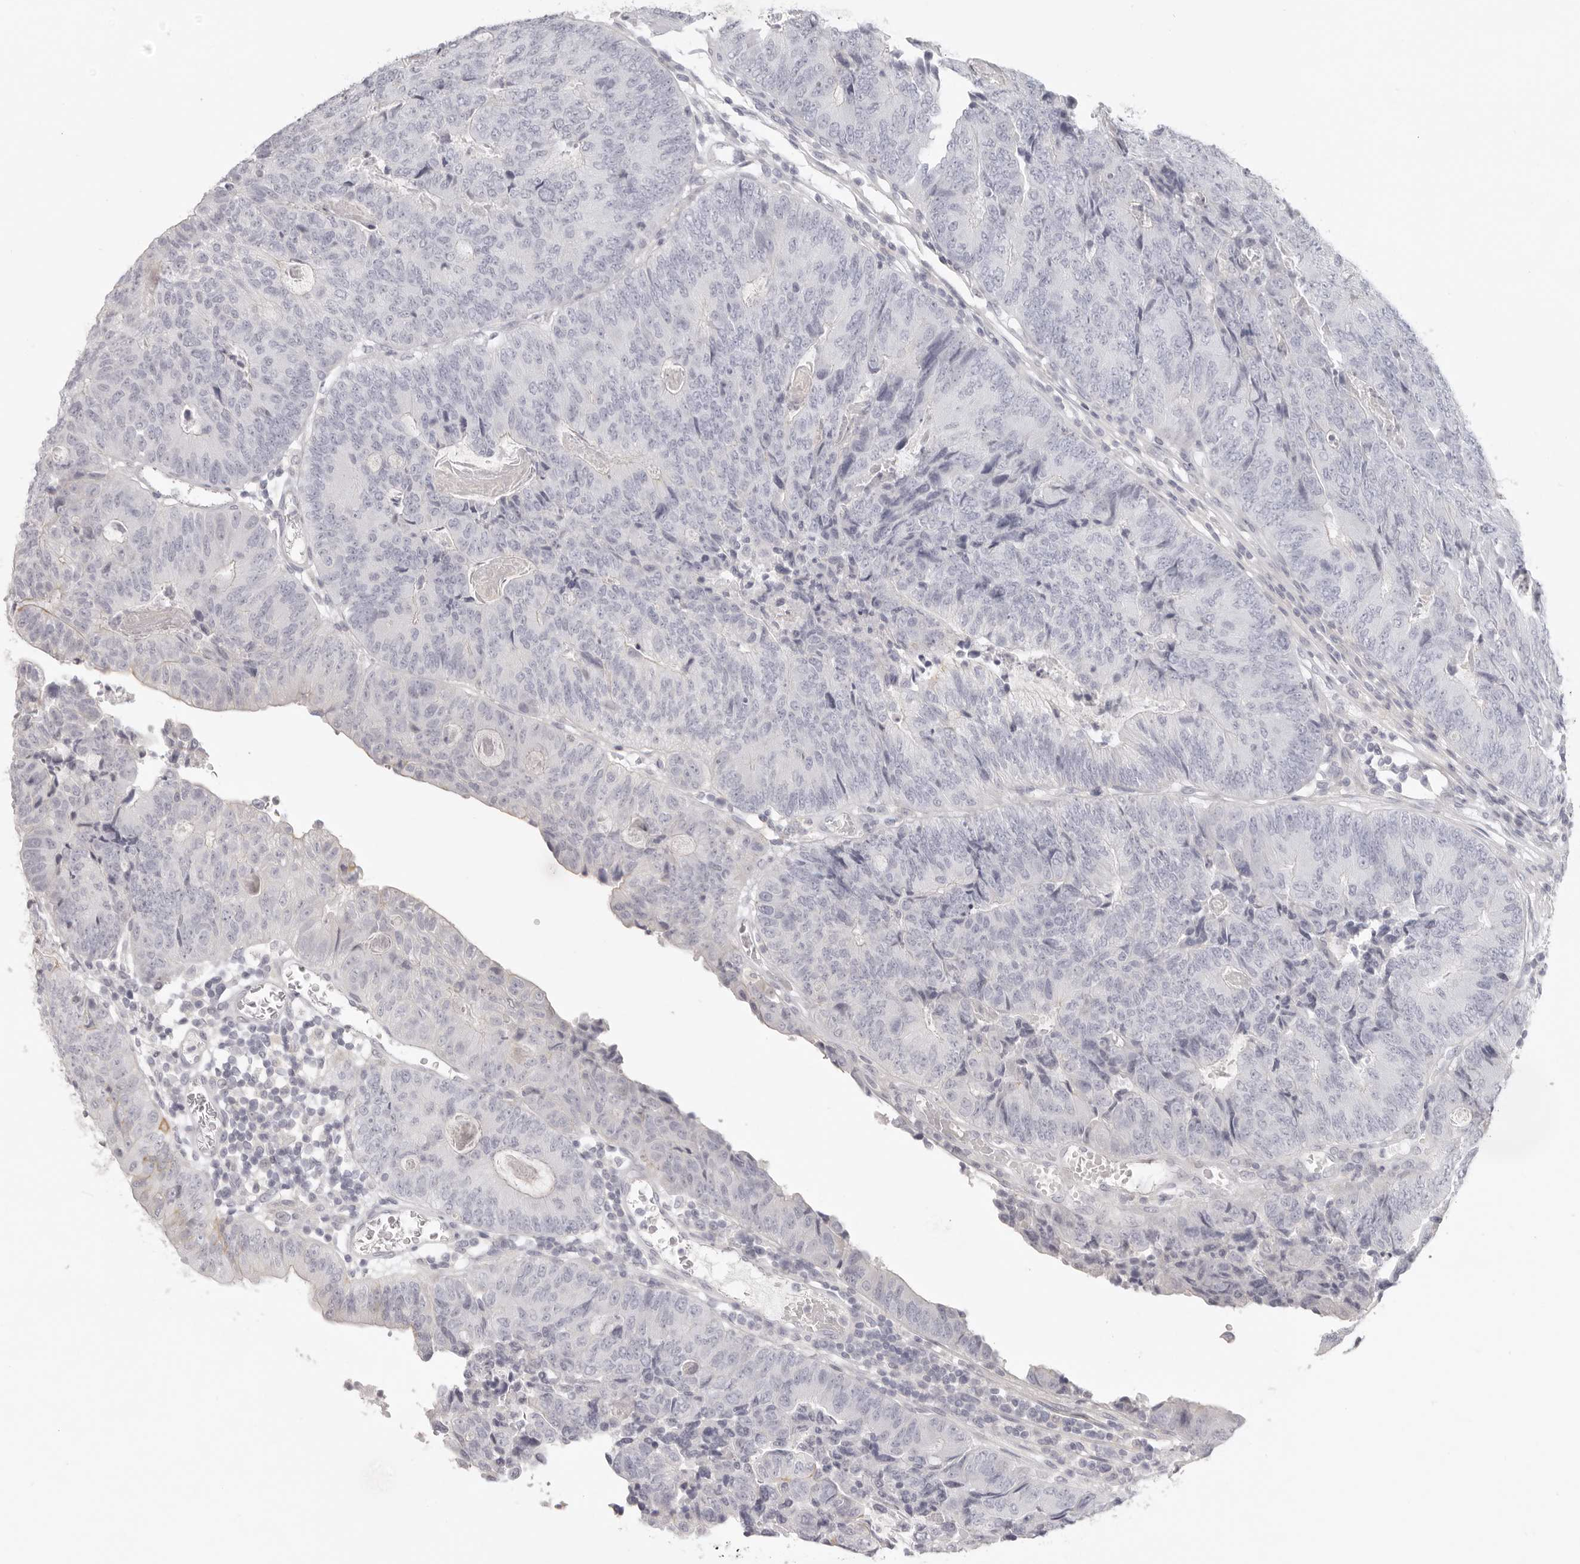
{"staining": {"intensity": "negative", "quantity": "none", "location": "none"}, "tissue": "colorectal cancer", "cell_type": "Tumor cells", "image_type": "cancer", "snomed": [{"axis": "morphology", "description": "Adenocarcinoma, NOS"}, {"axis": "topography", "description": "Colon"}], "caption": "High magnification brightfield microscopy of colorectal cancer (adenocarcinoma) stained with DAB (brown) and counterstained with hematoxylin (blue): tumor cells show no significant positivity.", "gene": "RXFP1", "patient": {"sex": "female", "age": 67}}